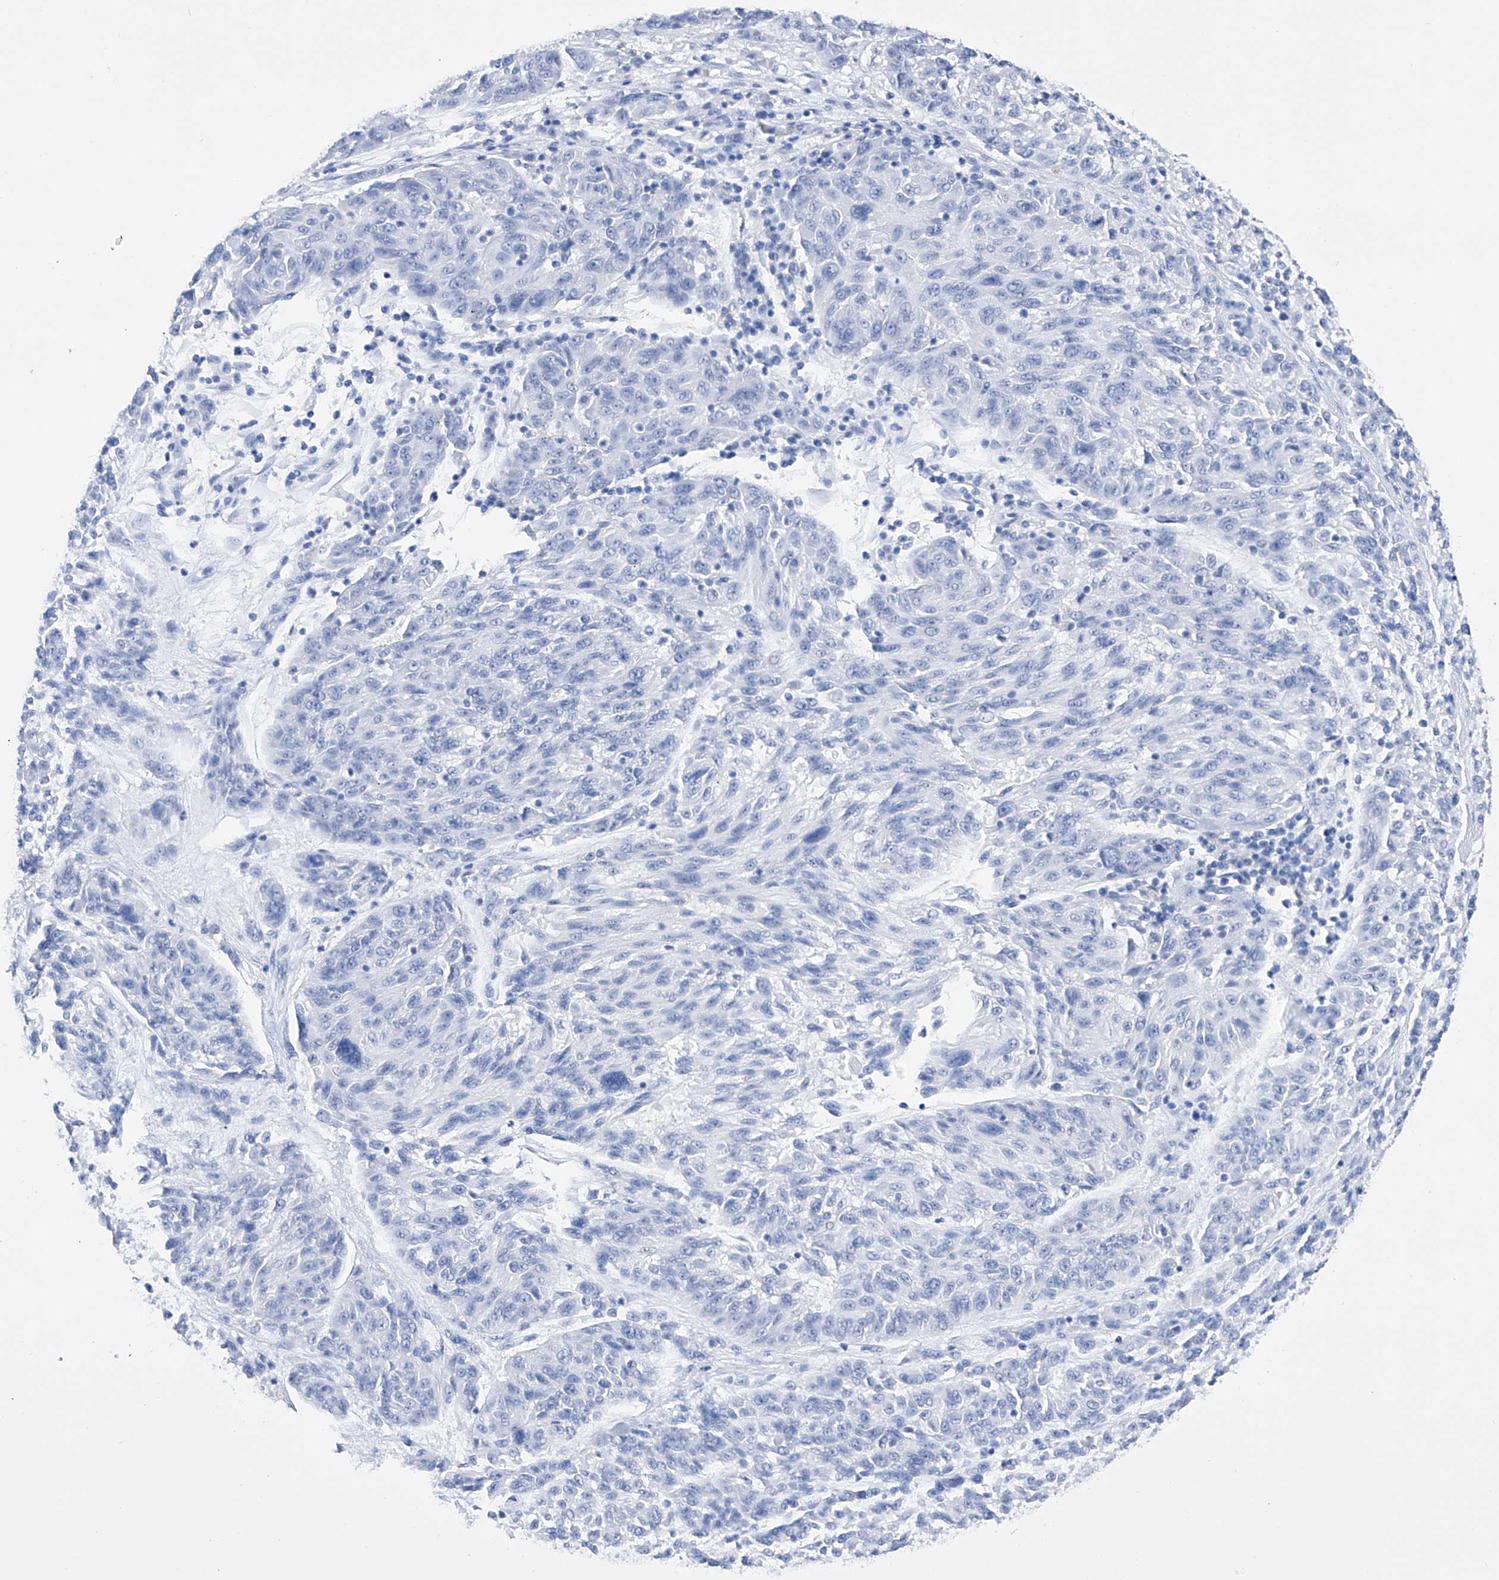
{"staining": {"intensity": "negative", "quantity": "none", "location": "none"}, "tissue": "melanoma", "cell_type": "Tumor cells", "image_type": "cancer", "snomed": [{"axis": "morphology", "description": "Malignant melanoma, NOS"}, {"axis": "topography", "description": "Skin"}], "caption": "Melanoma was stained to show a protein in brown. There is no significant positivity in tumor cells. Brightfield microscopy of IHC stained with DAB (3,3'-diaminobenzidine) (brown) and hematoxylin (blue), captured at high magnification.", "gene": "FLG", "patient": {"sex": "male", "age": 53}}